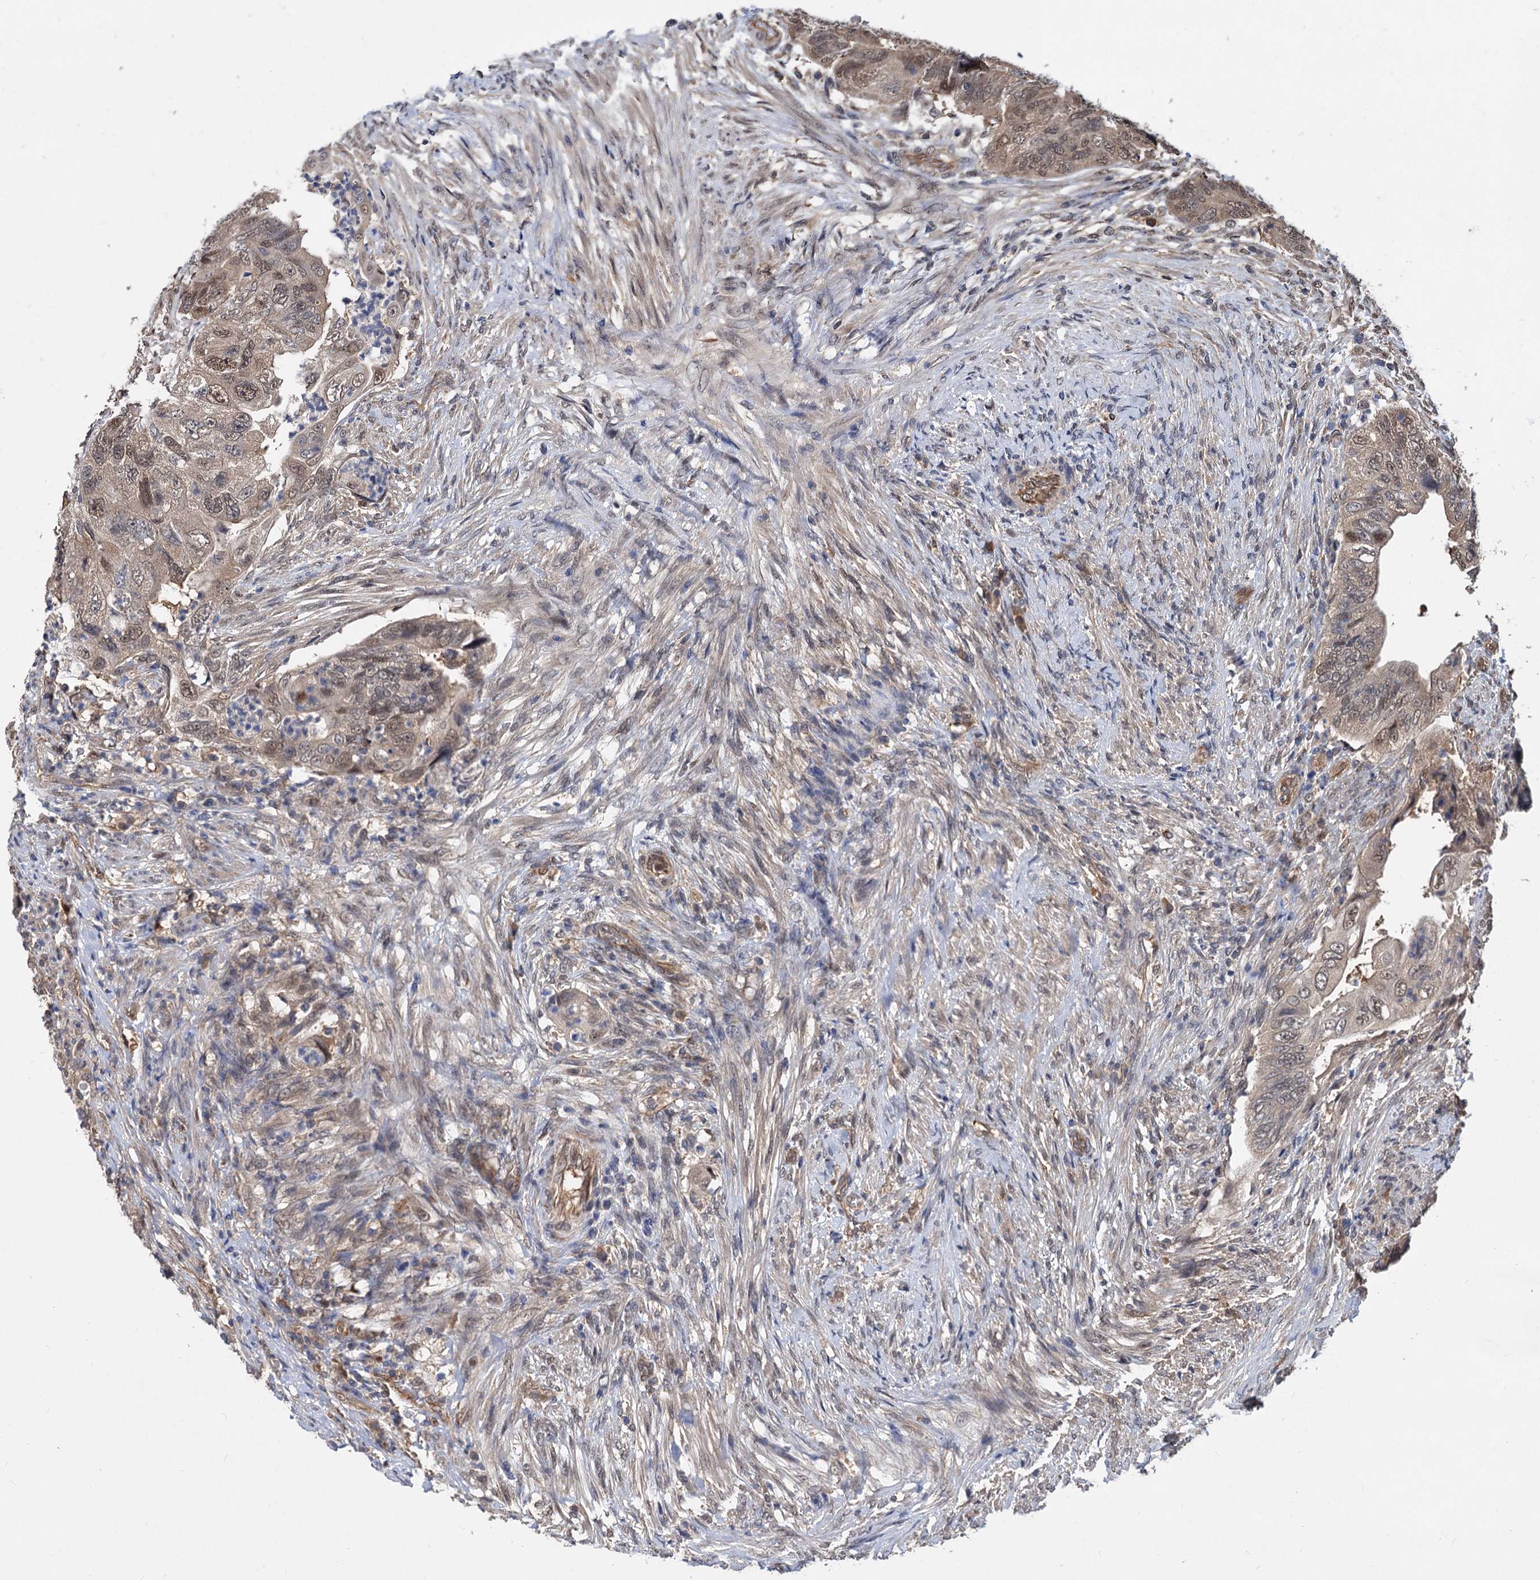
{"staining": {"intensity": "weak", "quantity": "25%-75%", "location": "cytoplasmic/membranous,nuclear"}, "tissue": "colorectal cancer", "cell_type": "Tumor cells", "image_type": "cancer", "snomed": [{"axis": "morphology", "description": "Adenocarcinoma, NOS"}, {"axis": "topography", "description": "Rectum"}], "caption": "Protein staining displays weak cytoplasmic/membranous and nuclear positivity in about 25%-75% of tumor cells in colorectal adenocarcinoma. The staining is performed using DAB (3,3'-diaminobenzidine) brown chromogen to label protein expression. The nuclei are counter-stained blue using hematoxylin.", "gene": "PSMD4", "patient": {"sex": "male", "age": 63}}